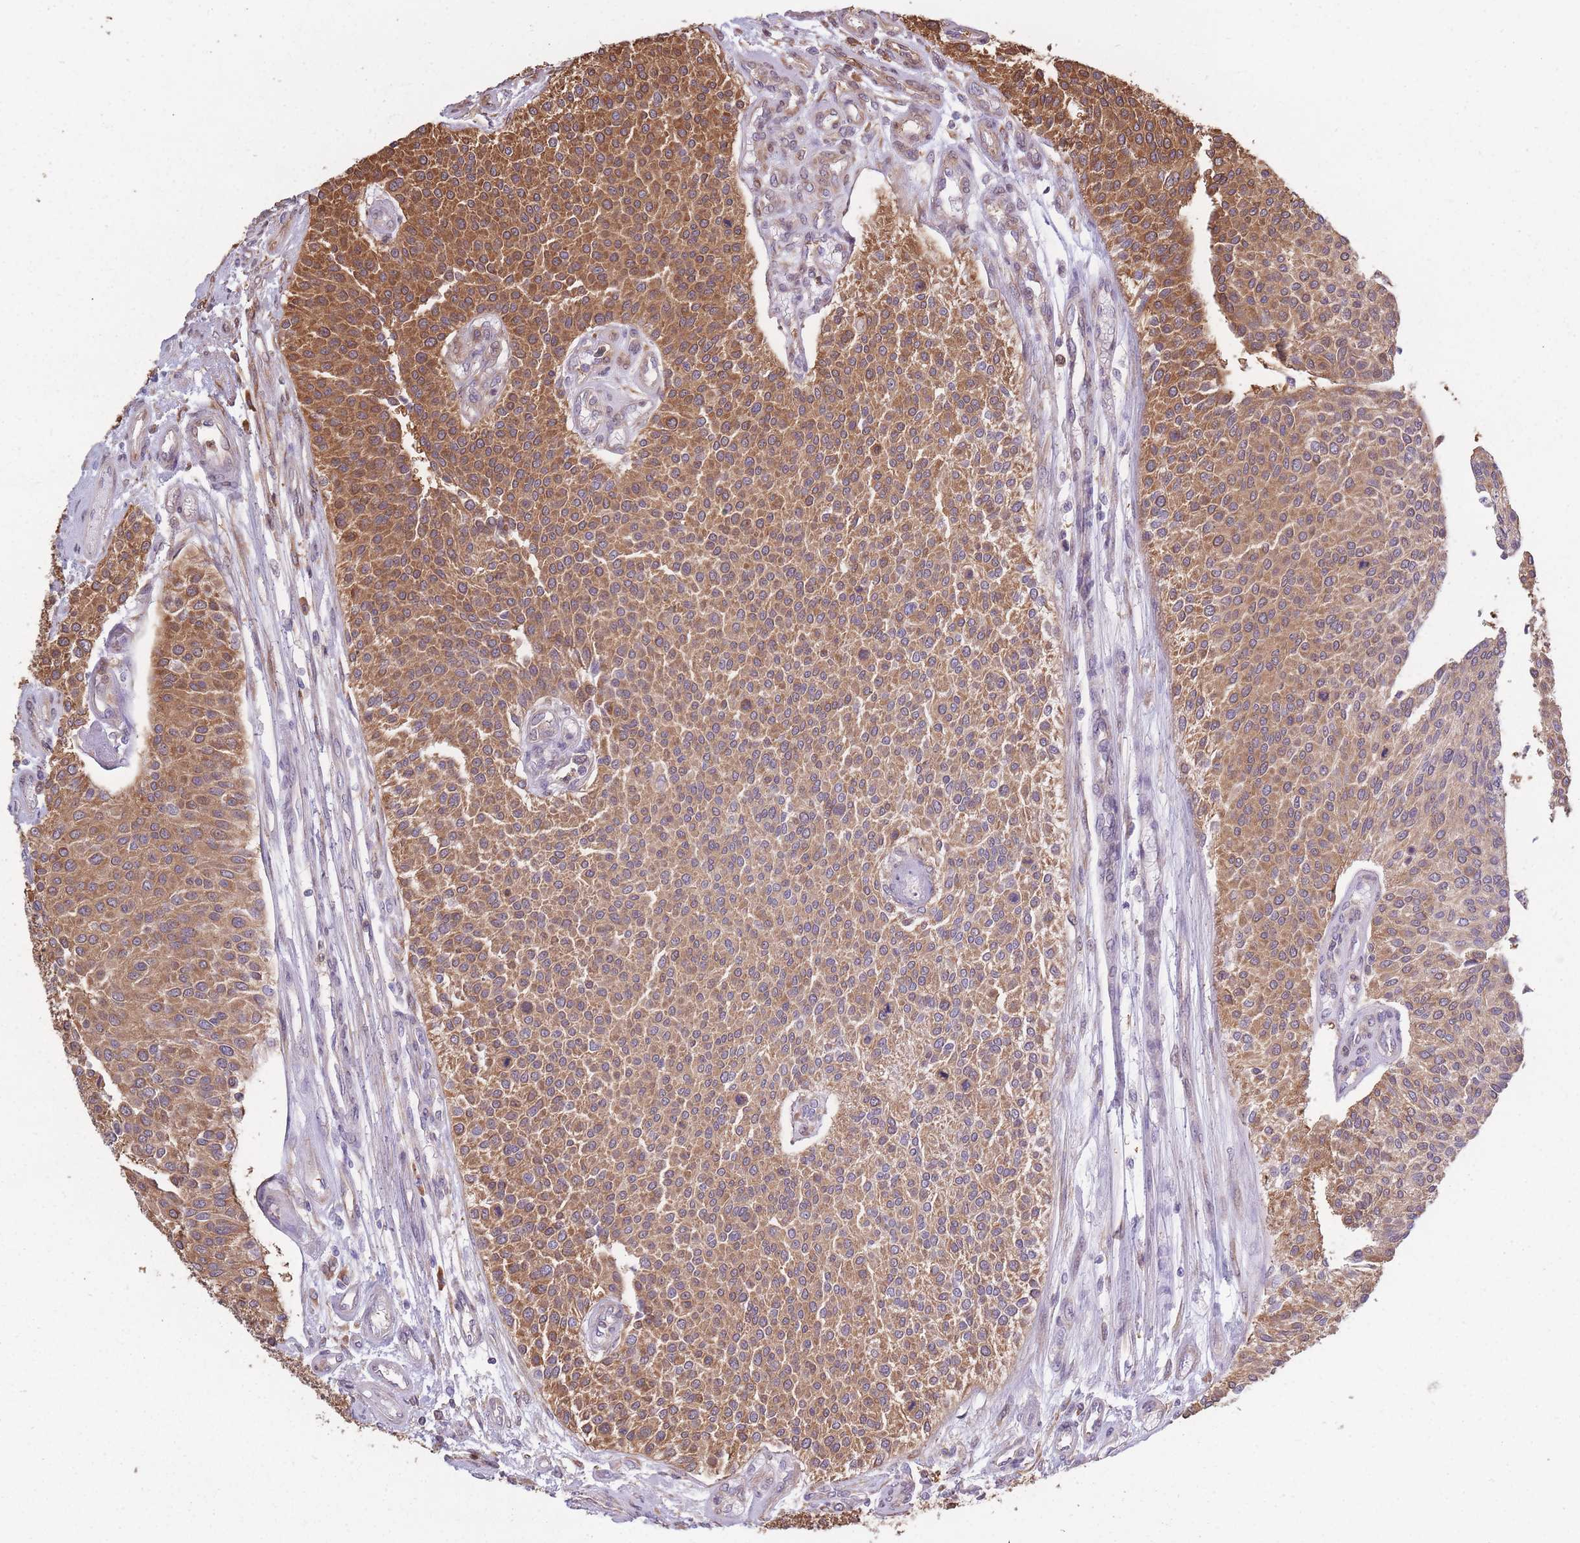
{"staining": {"intensity": "moderate", "quantity": ">75%", "location": "cytoplasmic/membranous"}, "tissue": "urothelial cancer", "cell_type": "Tumor cells", "image_type": "cancer", "snomed": [{"axis": "morphology", "description": "Urothelial carcinoma, NOS"}, {"axis": "topography", "description": "Urinary bladder"}], "caption": "Moderate cytoplasmic/membranous positivity for a protein is identified in approximately >75% of tumor cells of transitional cell carcinoma using IHC.", "gene": "ARL13B", "patient": {"sex": "male", "age": 55}}